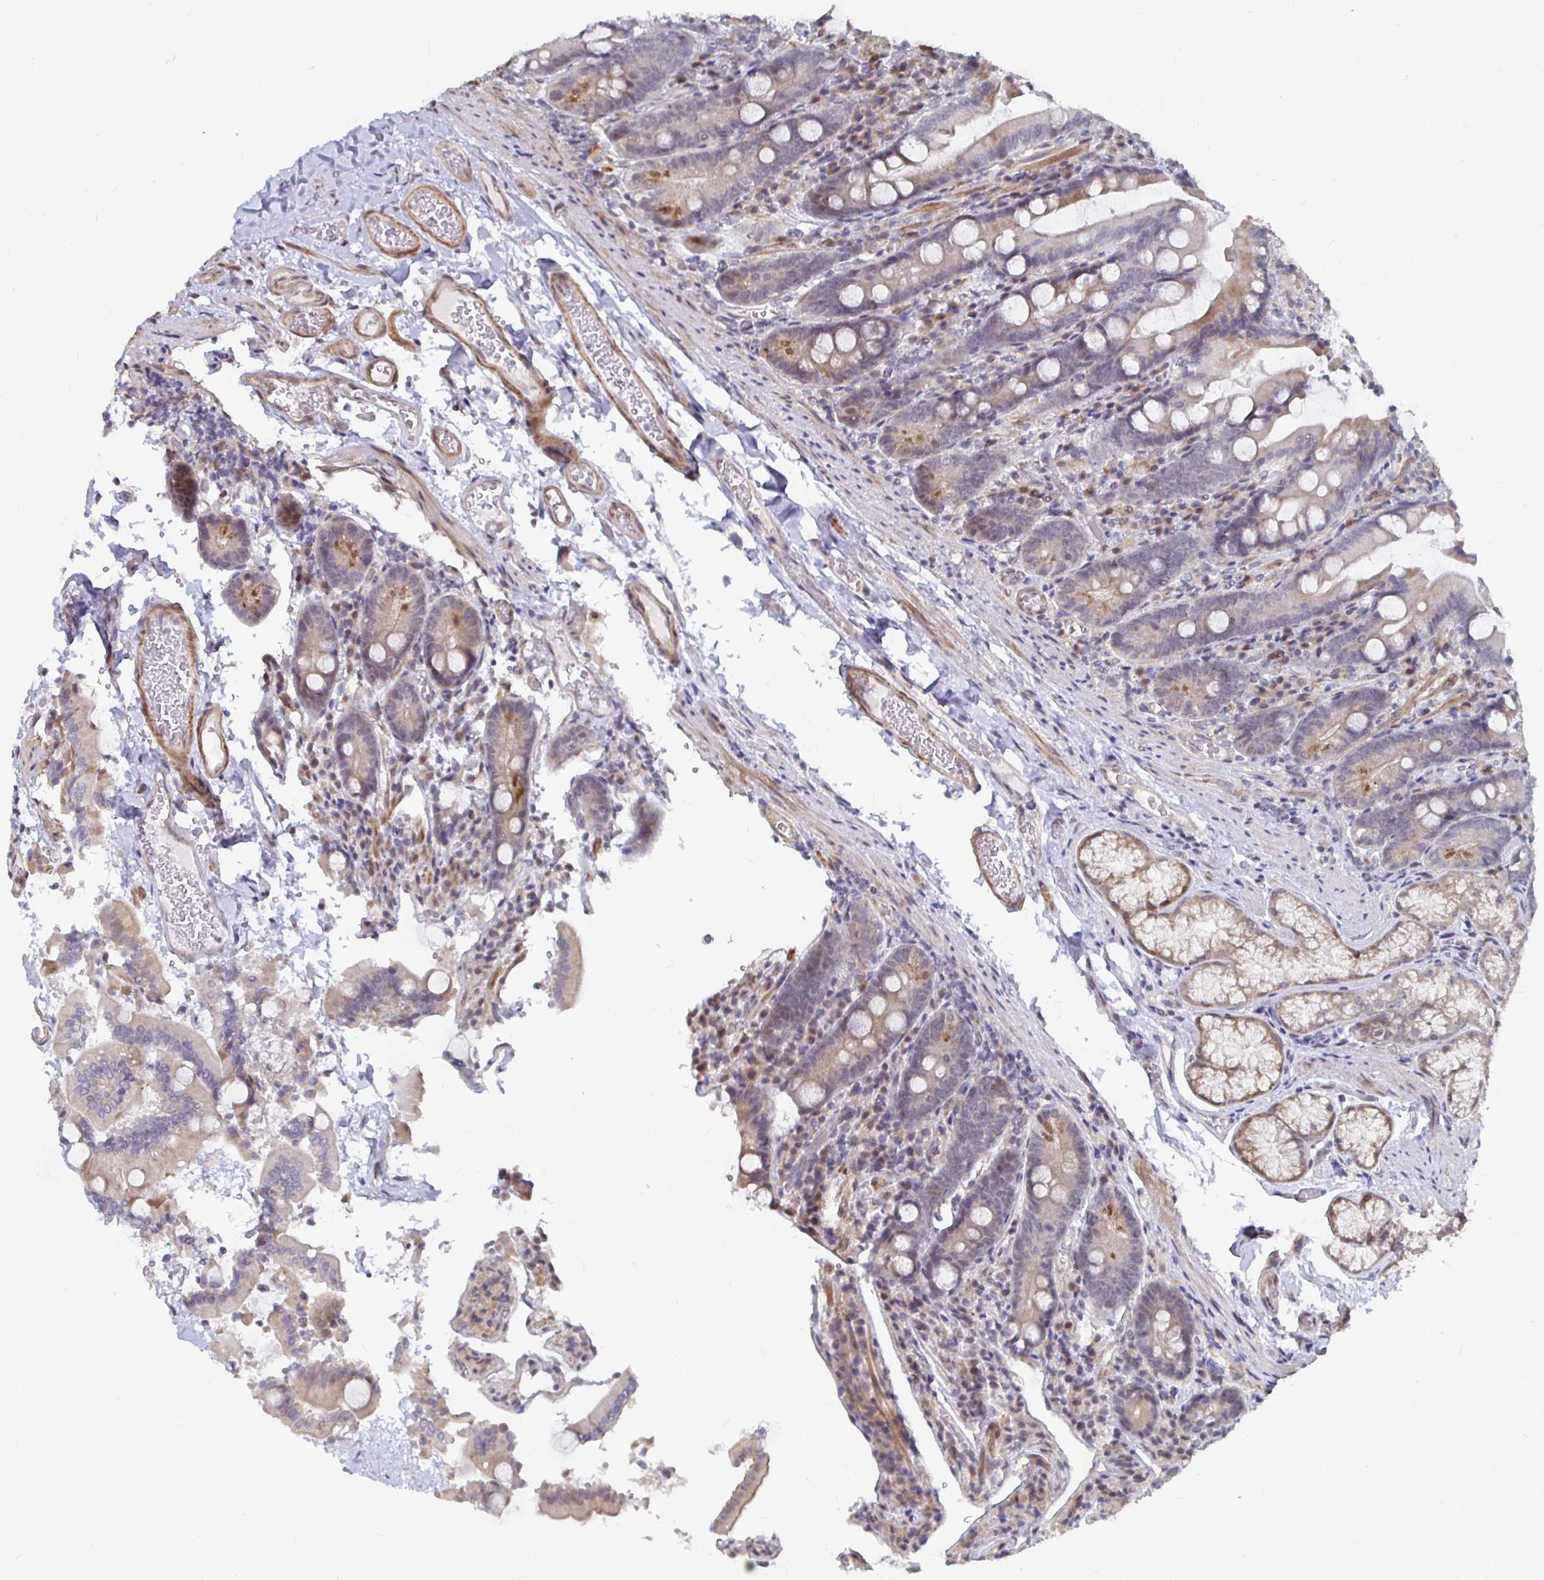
{"staining": {"intensity": "weak", "quantity": "25%-75%", "location": "cytoplasmic/membranous"}, "tissue": "duodenum", "cell_type": "Glandular cells", "image_type": "normal", "snomed": [{"axis": "morphology", "description": "Normal tissue, NOS"}, {"axis": "topography", "description": "Duodenum"}], "caption": "A high-resolution micrograph shows immunohistochemistry (IHC) staining of normal duodenum, which demonstrates weak cytoplasmic/membranous expression in approximately 25%-75% of glandular cells.", "gene": "CAPN11", "patient": {"sex": "female", "age": 62}}